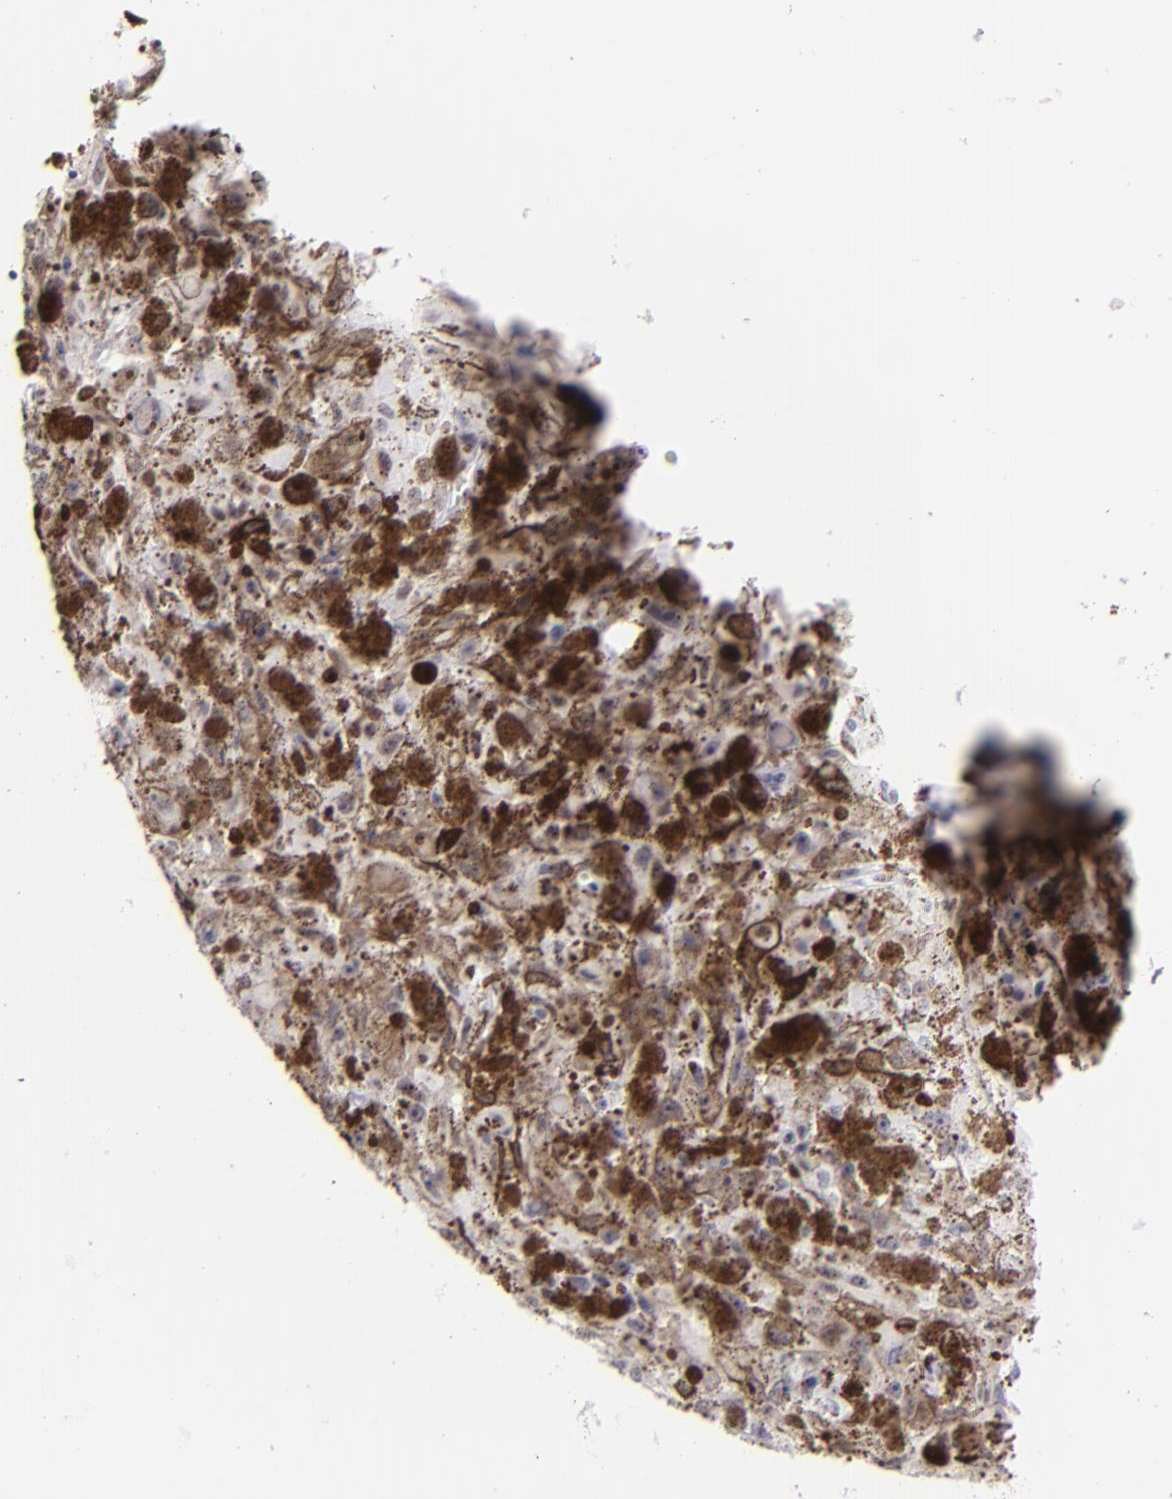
{"staining": {"intensity": "moderate", "quantity": "<25%", "location": "nuclear"}, "tissue": "melanoma", "cell_type": "Tumor cells", "image_type": "cancer", "snomed": [{"axis": "morphology", "description": "Malignant melanoma, NOS"}, {"axis": "topography", "description": "Skin"}], "caption": "Malignant melanoma tissue demonstrates moderate nuclear staining in about <25% of tumor cells, visualized by immunohistochemistry.", "gene": "TOP3A", "patient": {"sex": "female", "age": 104}}